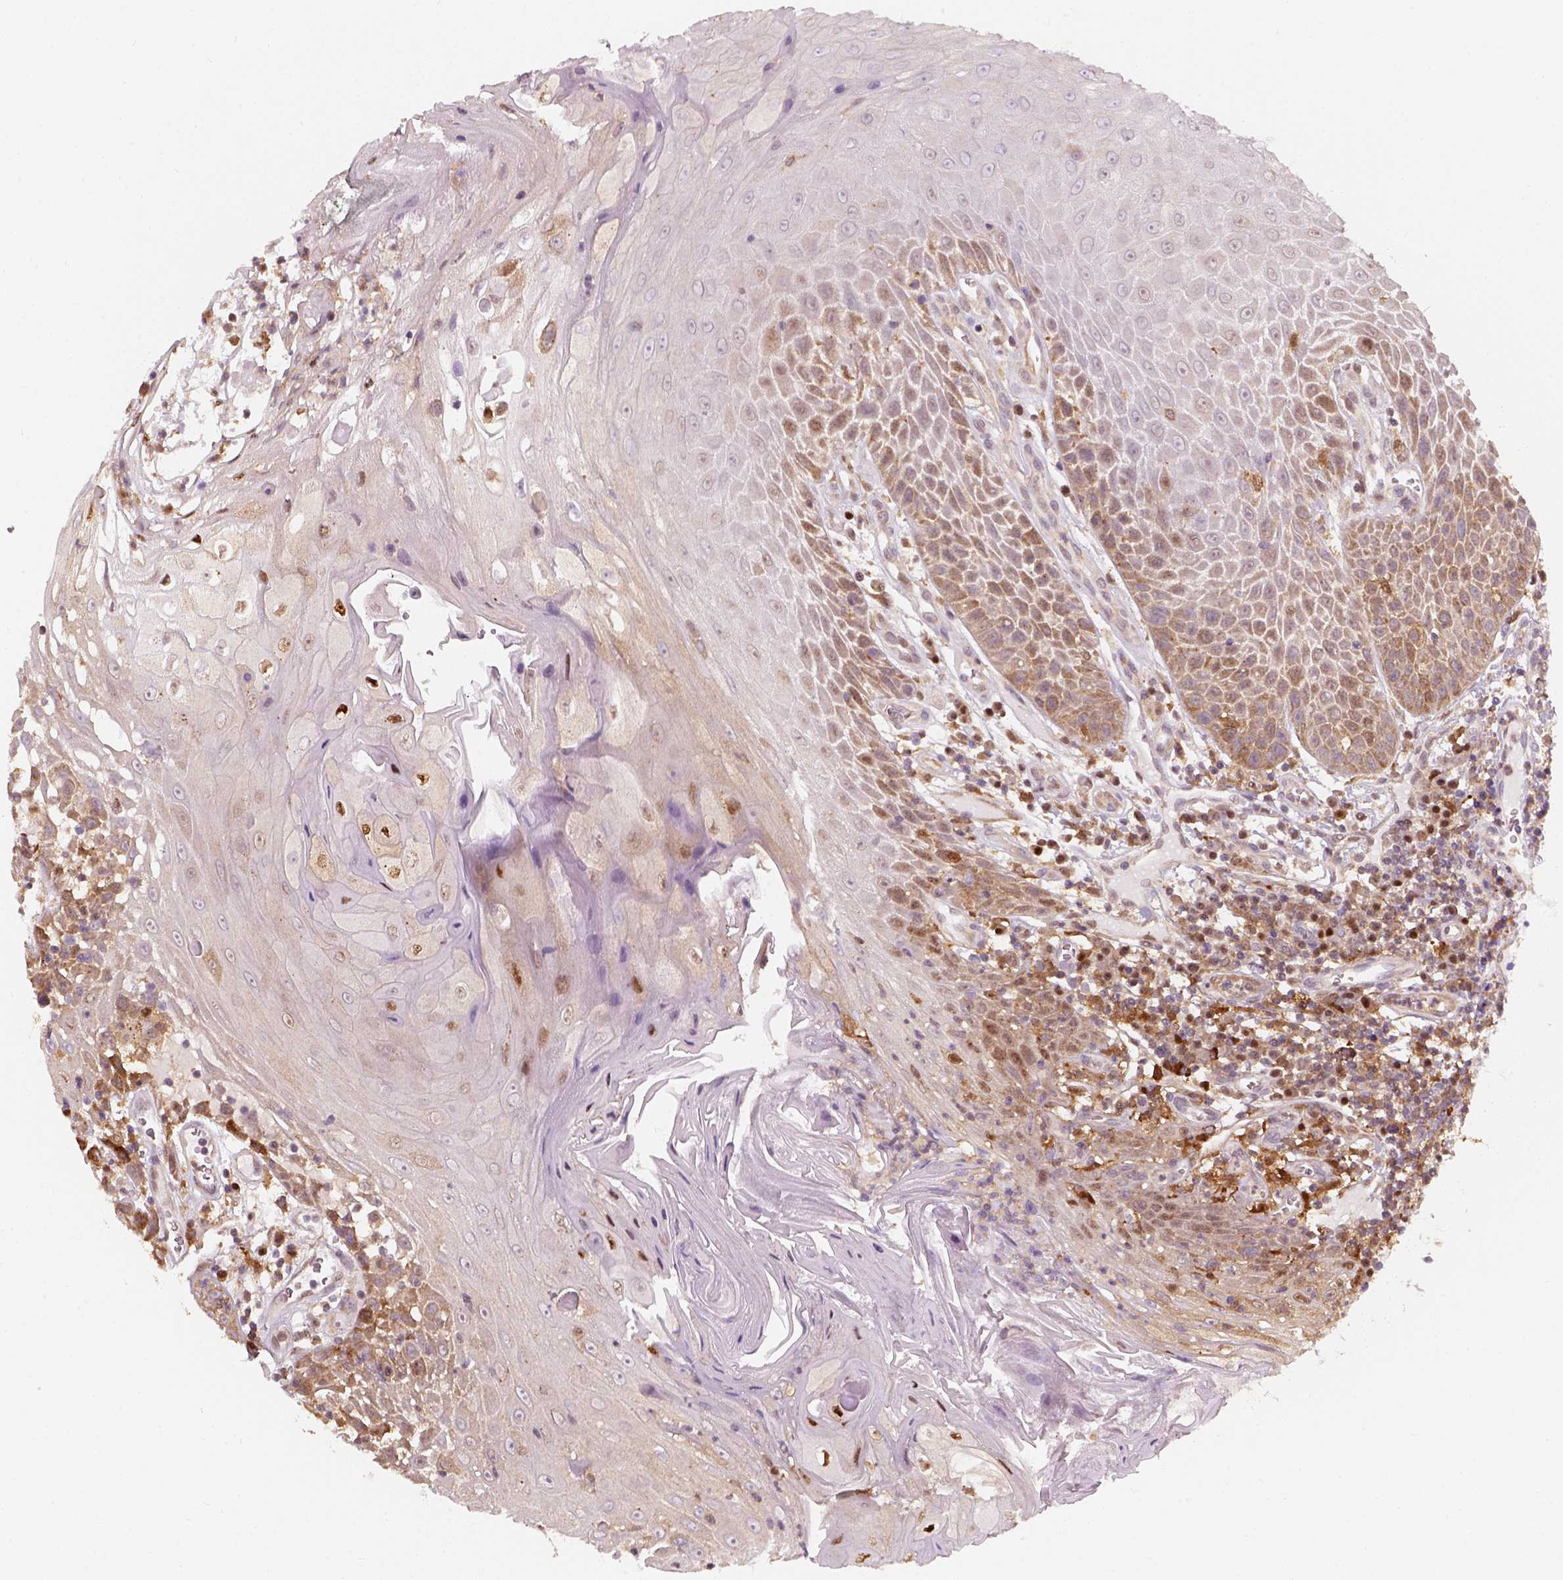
{"staining": {"intensity": "moderate", "quantity": ">75%", "location": "cytoplasmic/membranous"}, "tissue": "head and neck cancer", "cell_type": "Tumor cells", "image_type": "cancer", "snomed": [{"axis": "morphology", "description": "Squamous cell carcinoma, NOS"}, {"axis": "topography", "description": "Head-Neck"}], "caption": "High-power microscopy captured an IHC micrograph of head and neck cancer, revealing moderate cytoplasmic/membranous staining in approximately >75% of tumor cells. (Brightfield microscopy of DAB IHC at high magnification).", "gene": "SQSTM1", "patient": {"sex": "male", "age": 52}}